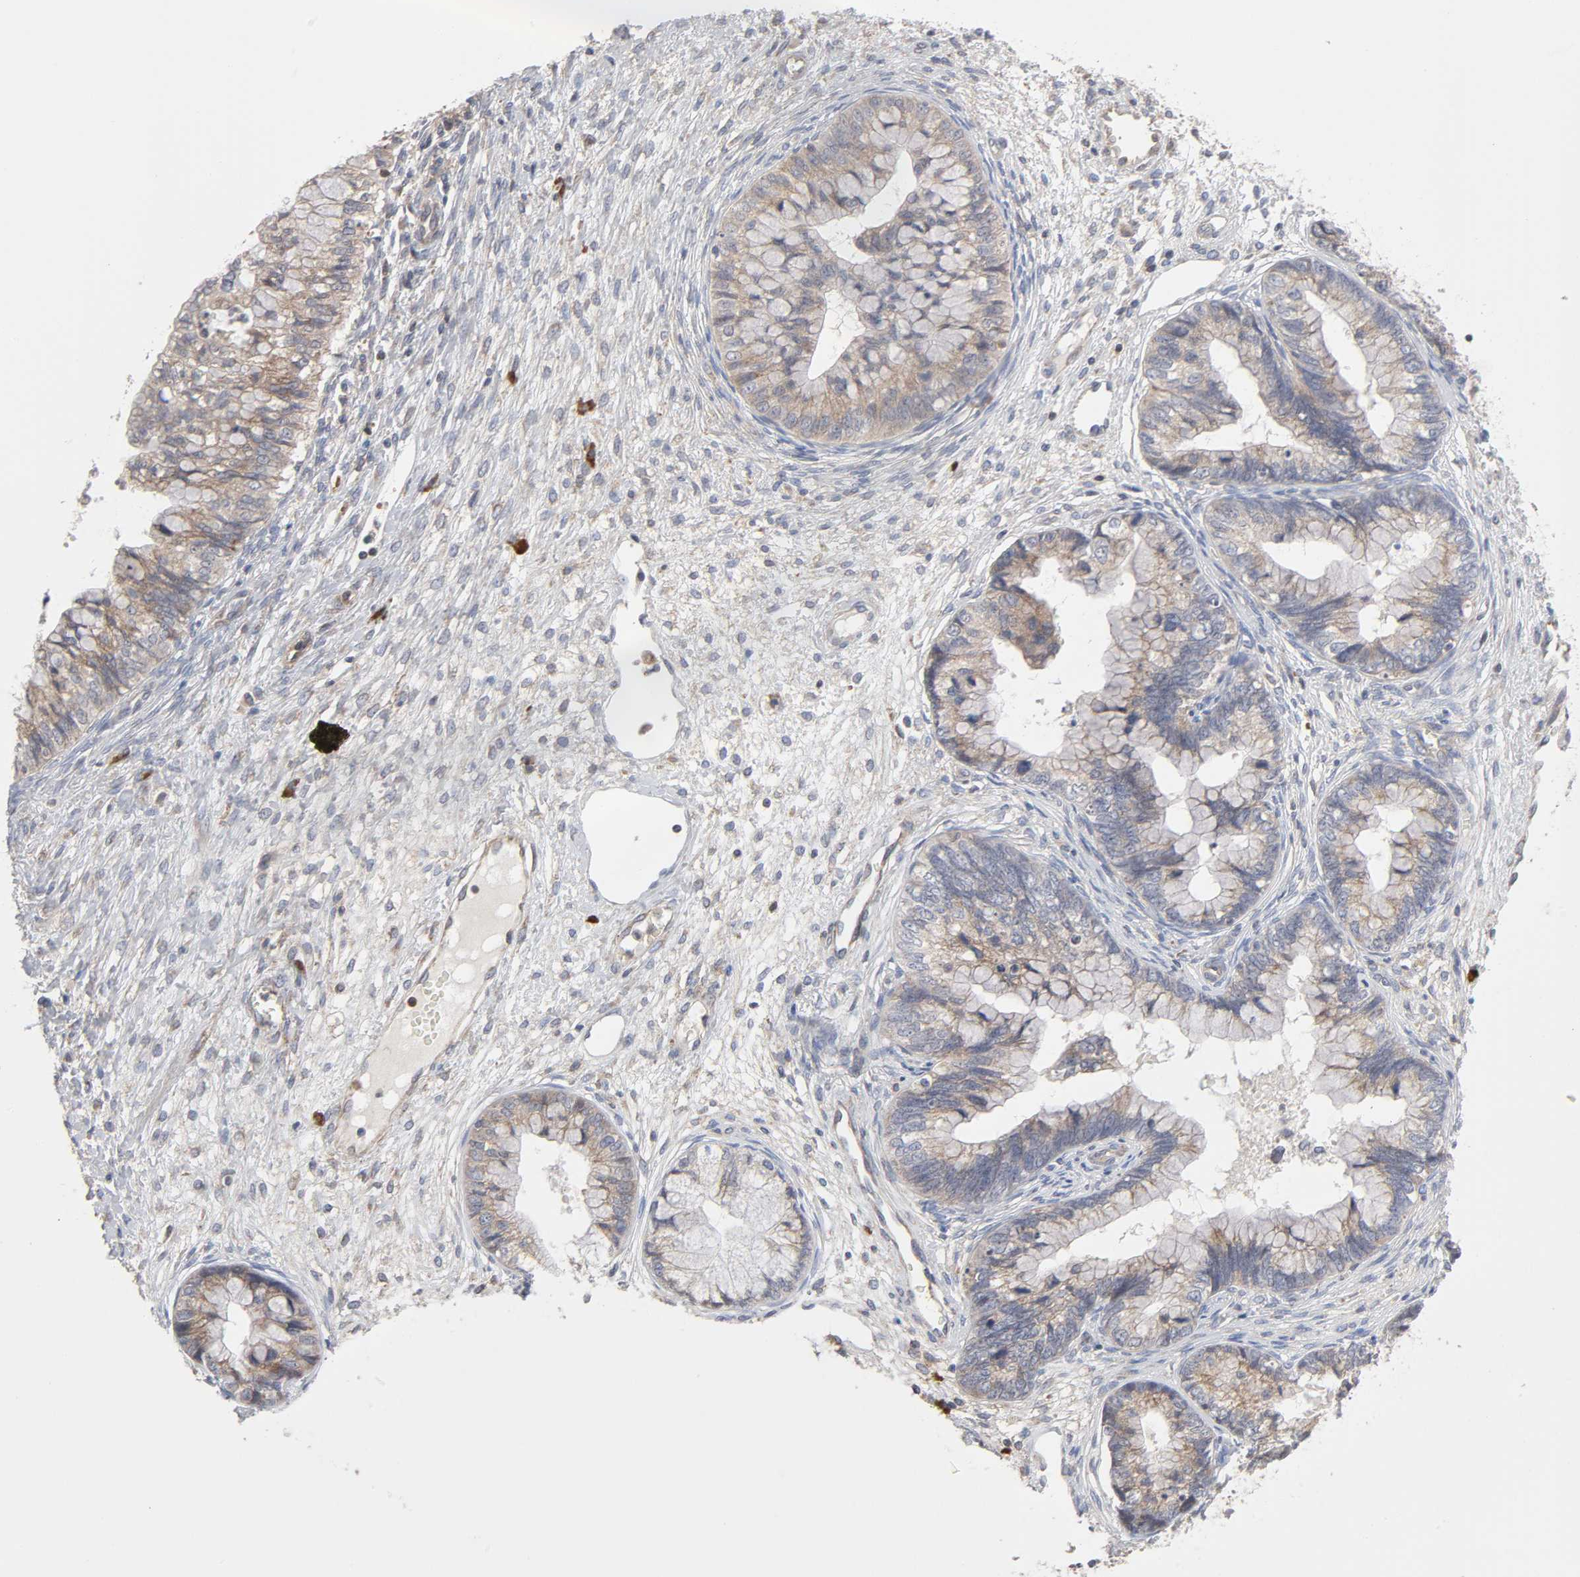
{"staining": {"intensity": "weak", "quantity": ">75%", "location": "cytoplasmic/membranous"}, "tissue": "cervical cancer", "cell_type": "Tumor cells", "image_type": "cancer", "snomed": [{"axis": "morphology", "description": "Adenocarcinoma, NOS"}, {"axis": "topography", "description": "Cervix"}], "caption": "Tumor cells display low levels of weak cytoplasmic/membranous positivity in approximately >75% of cells in human cervical cancer.", "gene": "IL4R", "patient": {"sex": "female", "age": 44}}